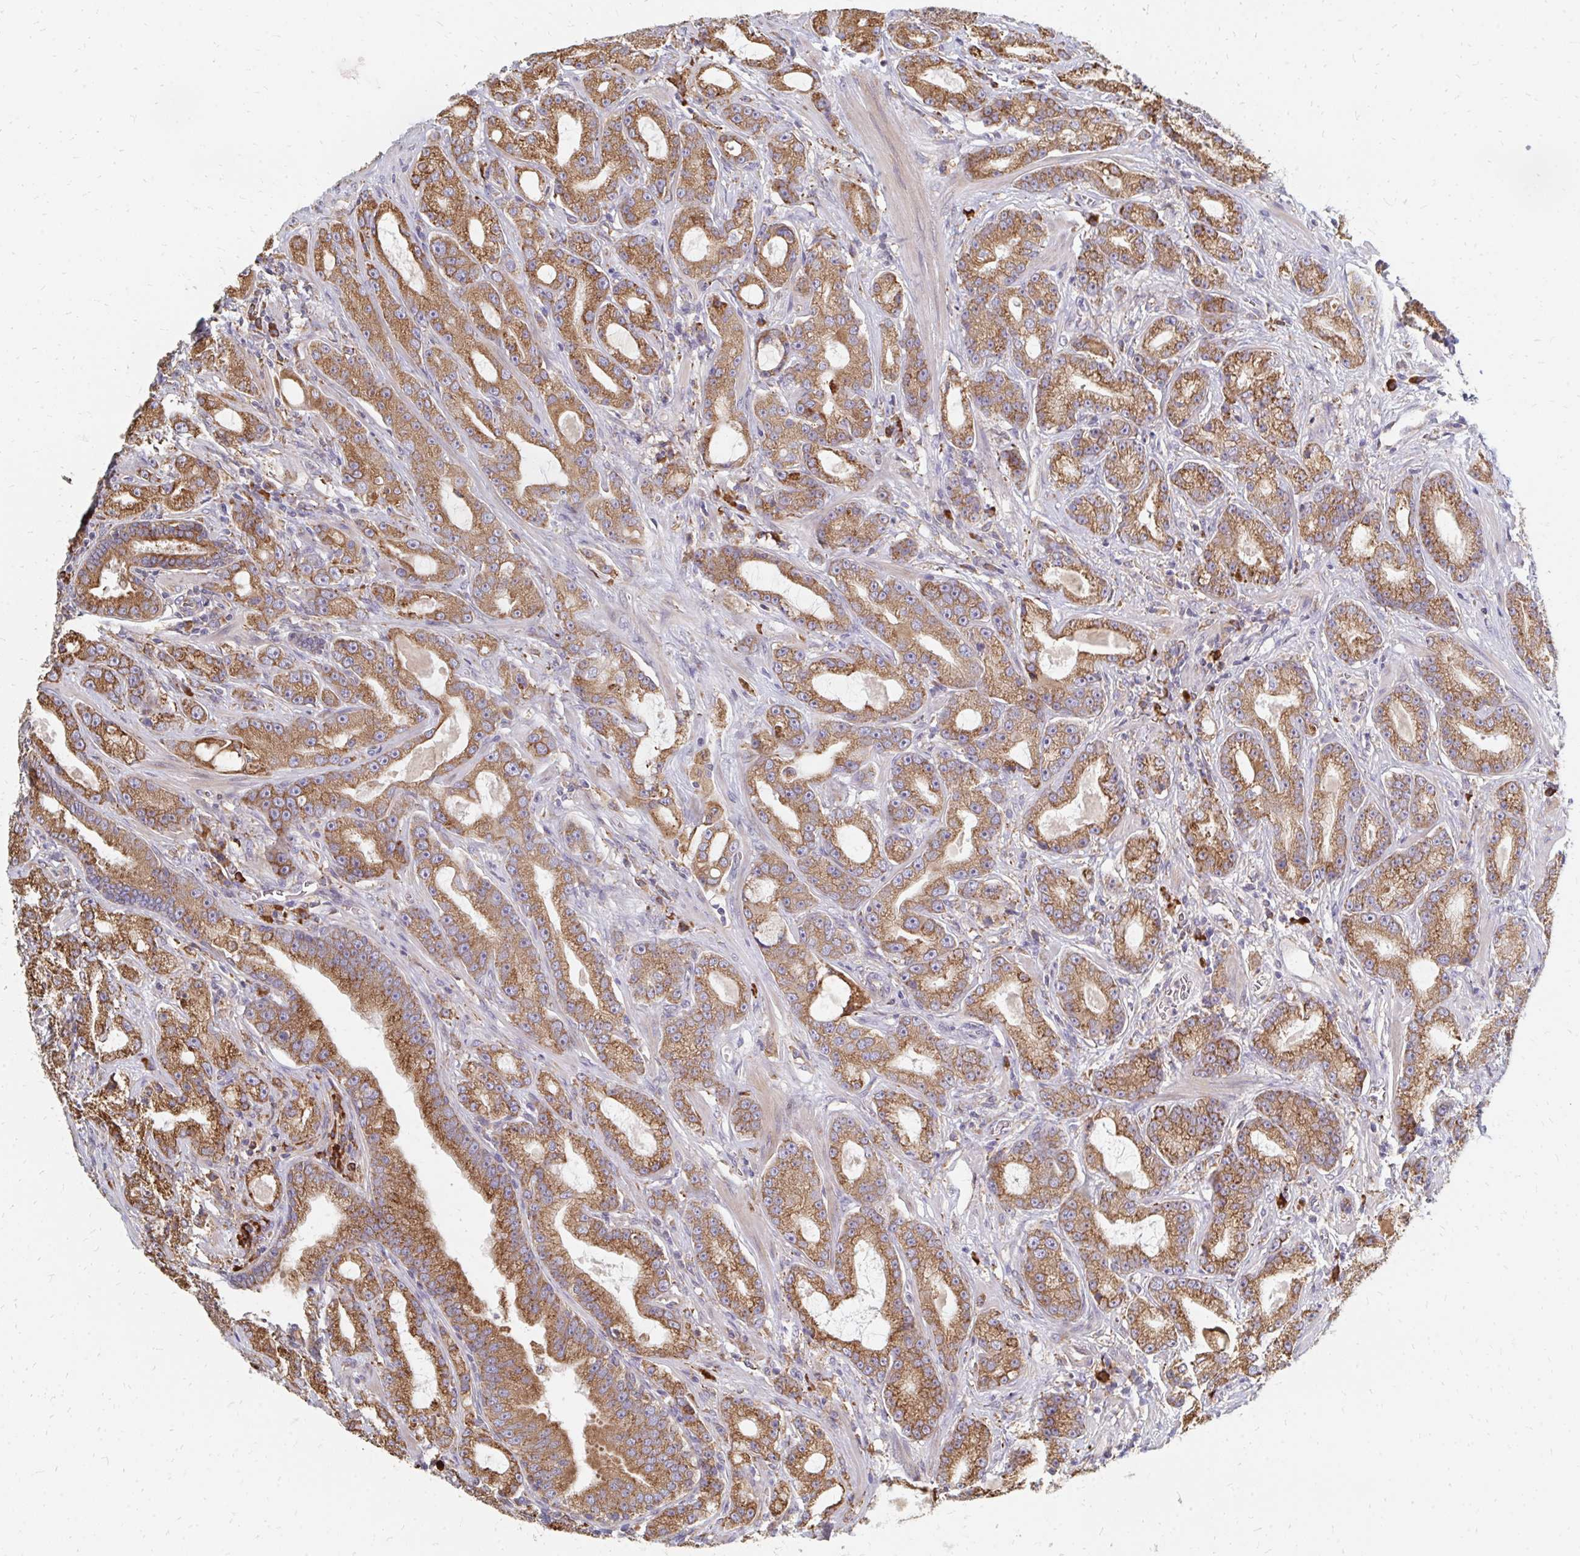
{"staining": {"intensity": "moderate", "quantity": ">75%", "location": "cytoplasmic/membranous"}, "tissue": "prostate cancer", "cell_type": "Tumor cells", "image_type": "cancer", "snomed": [{"axis": "morphology", "description": "Adenocarcinoma, High grade"}, {"axis": "topography", "description": "Prostate"}], "caption": "Tumor cells exhibit medium levels of moderate cytoplasmic/membranous staining in approximately >75% of cells in prostate cancer.", "gene": "PPP1R13L", "patient": {"sex": "male", "age": 65}}